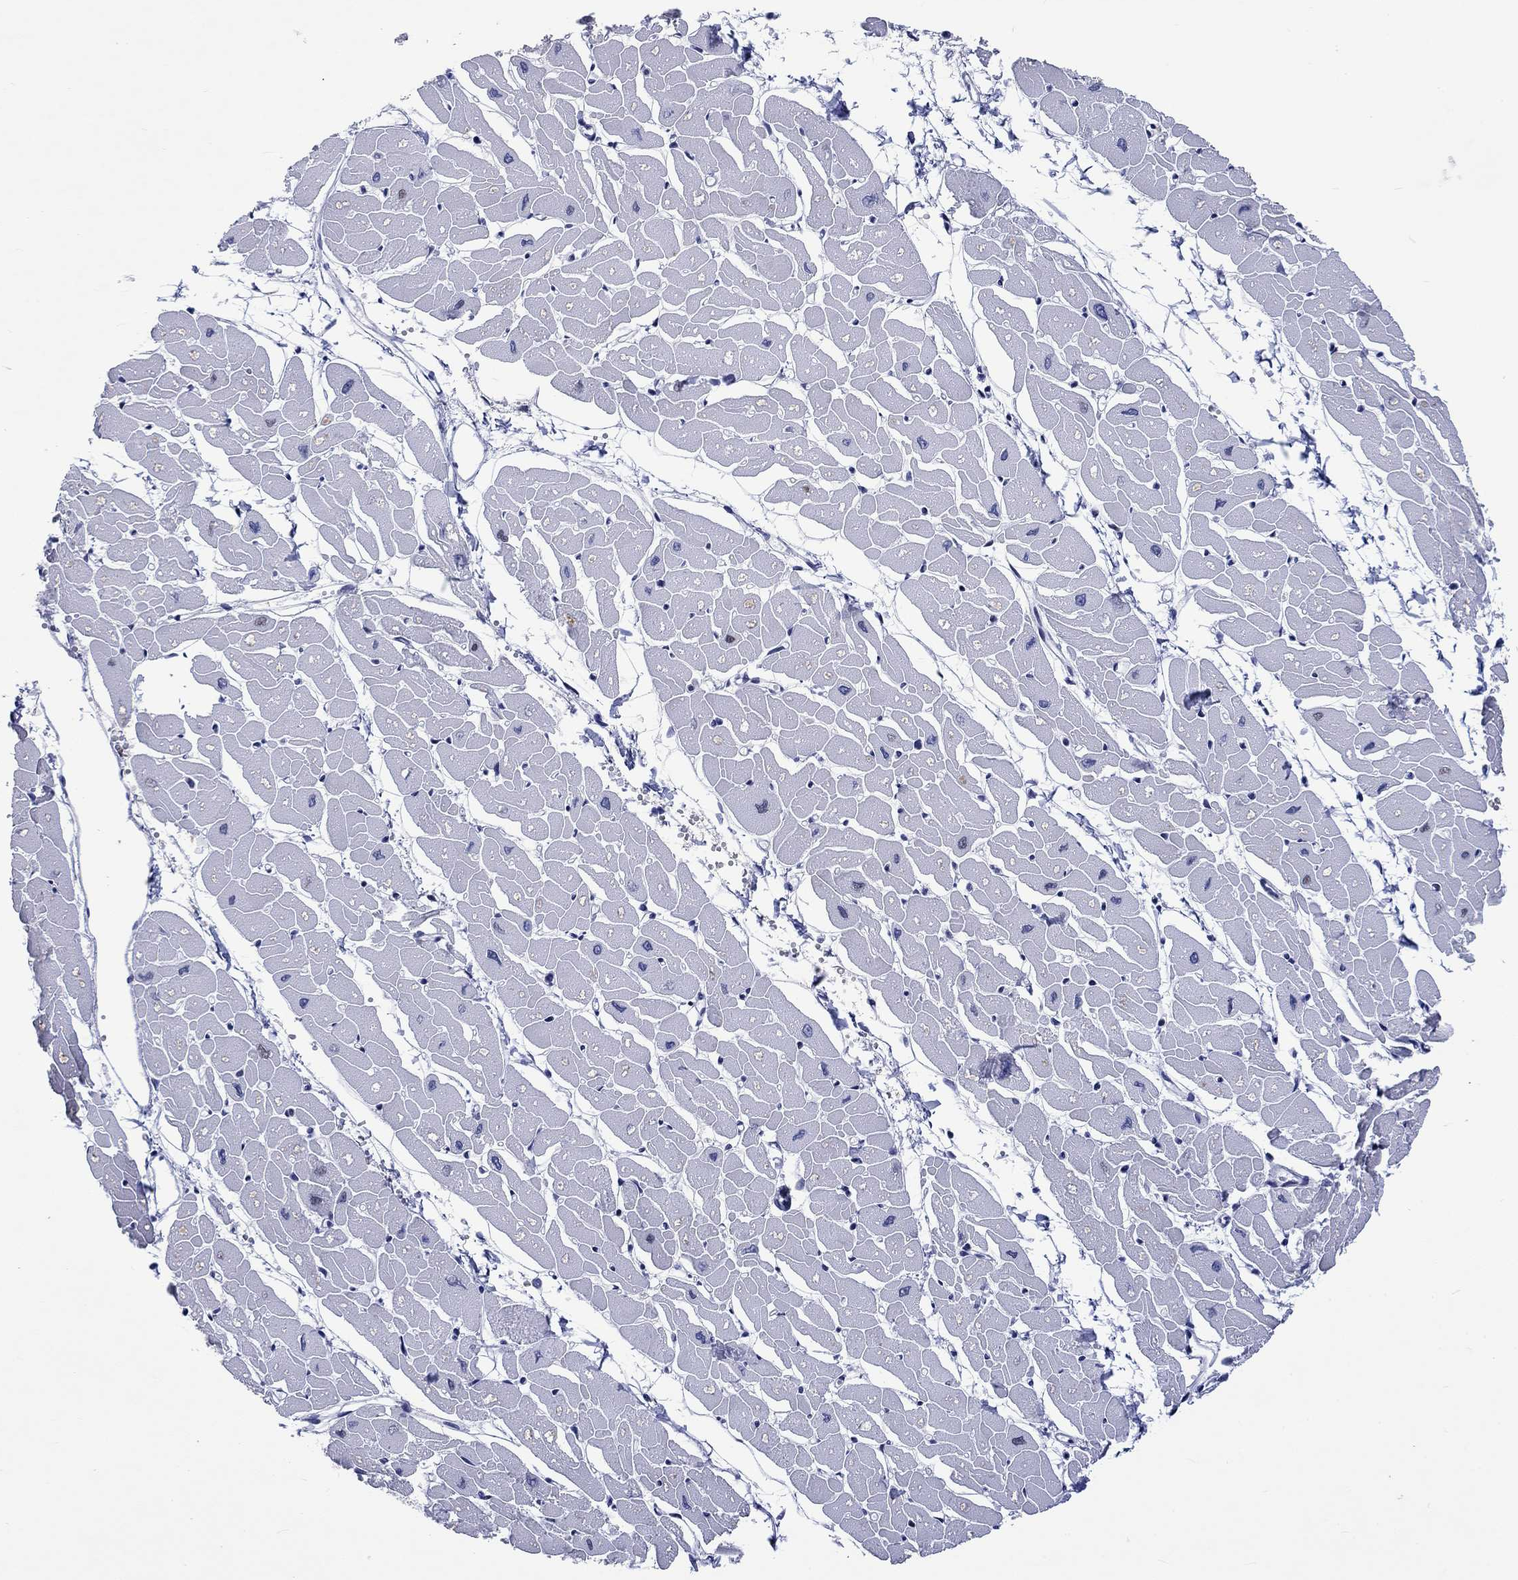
{"staining": {"intensity": "negative", "quantity": "none", "location": "none"}, "tissue": "heart muscle", "cell_type": "Cardiomyocytes", "image_type": "normal", "snomed": [{"axis": "morphology", "description": "Normal tissue, NOS"}, {"axis": "topography", "description": "Heart"}], "caption": "The micrograph reveals no staining of cardiomyocytes in normal heart muscle.", "gene": "CDCA2", "patient": {"sex": "male", "age": 57}}